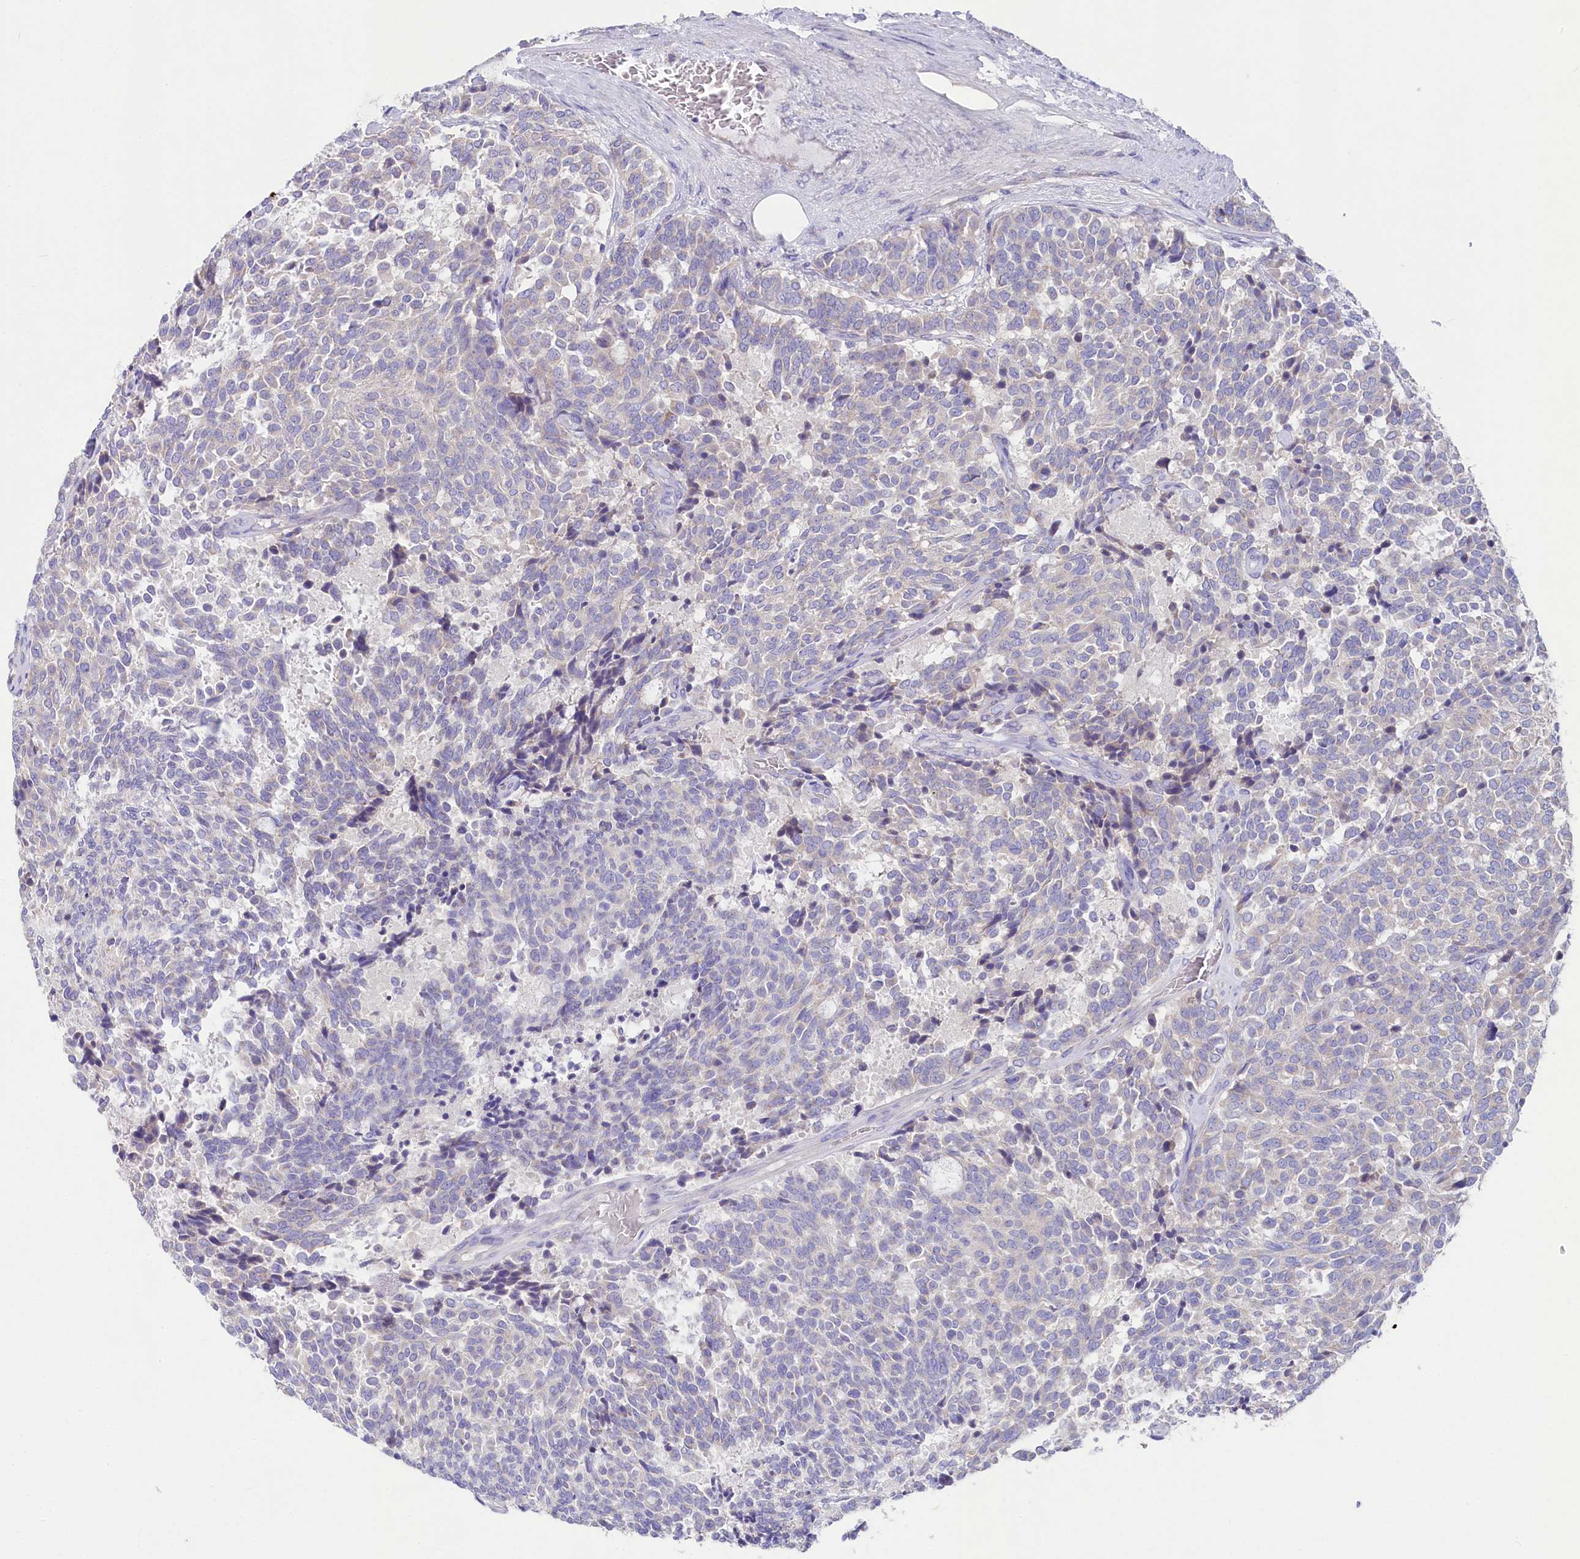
{"staining": {"intensity": "negative", "quantity": "none", "location": "none"}, "tissue": "carcinoid", "cell_type": "Tumor cells", "image_type": "cancer", "snomed": [{"axis": "morphology", "description": "Carcinoid, malignant, NOS"}, {"axis": "topography", "description": "Pancreas"}], "caption": "IHC of malignant carcinoid displays no staining in tumor cells. The staining is performed using DAB (3,3'-diaminobenzidine) brown chromogen with nuclei counter-stained in using hematoxylin.", "gene": "VPS26B", "patient": {"sex": "female", "age": 54}}